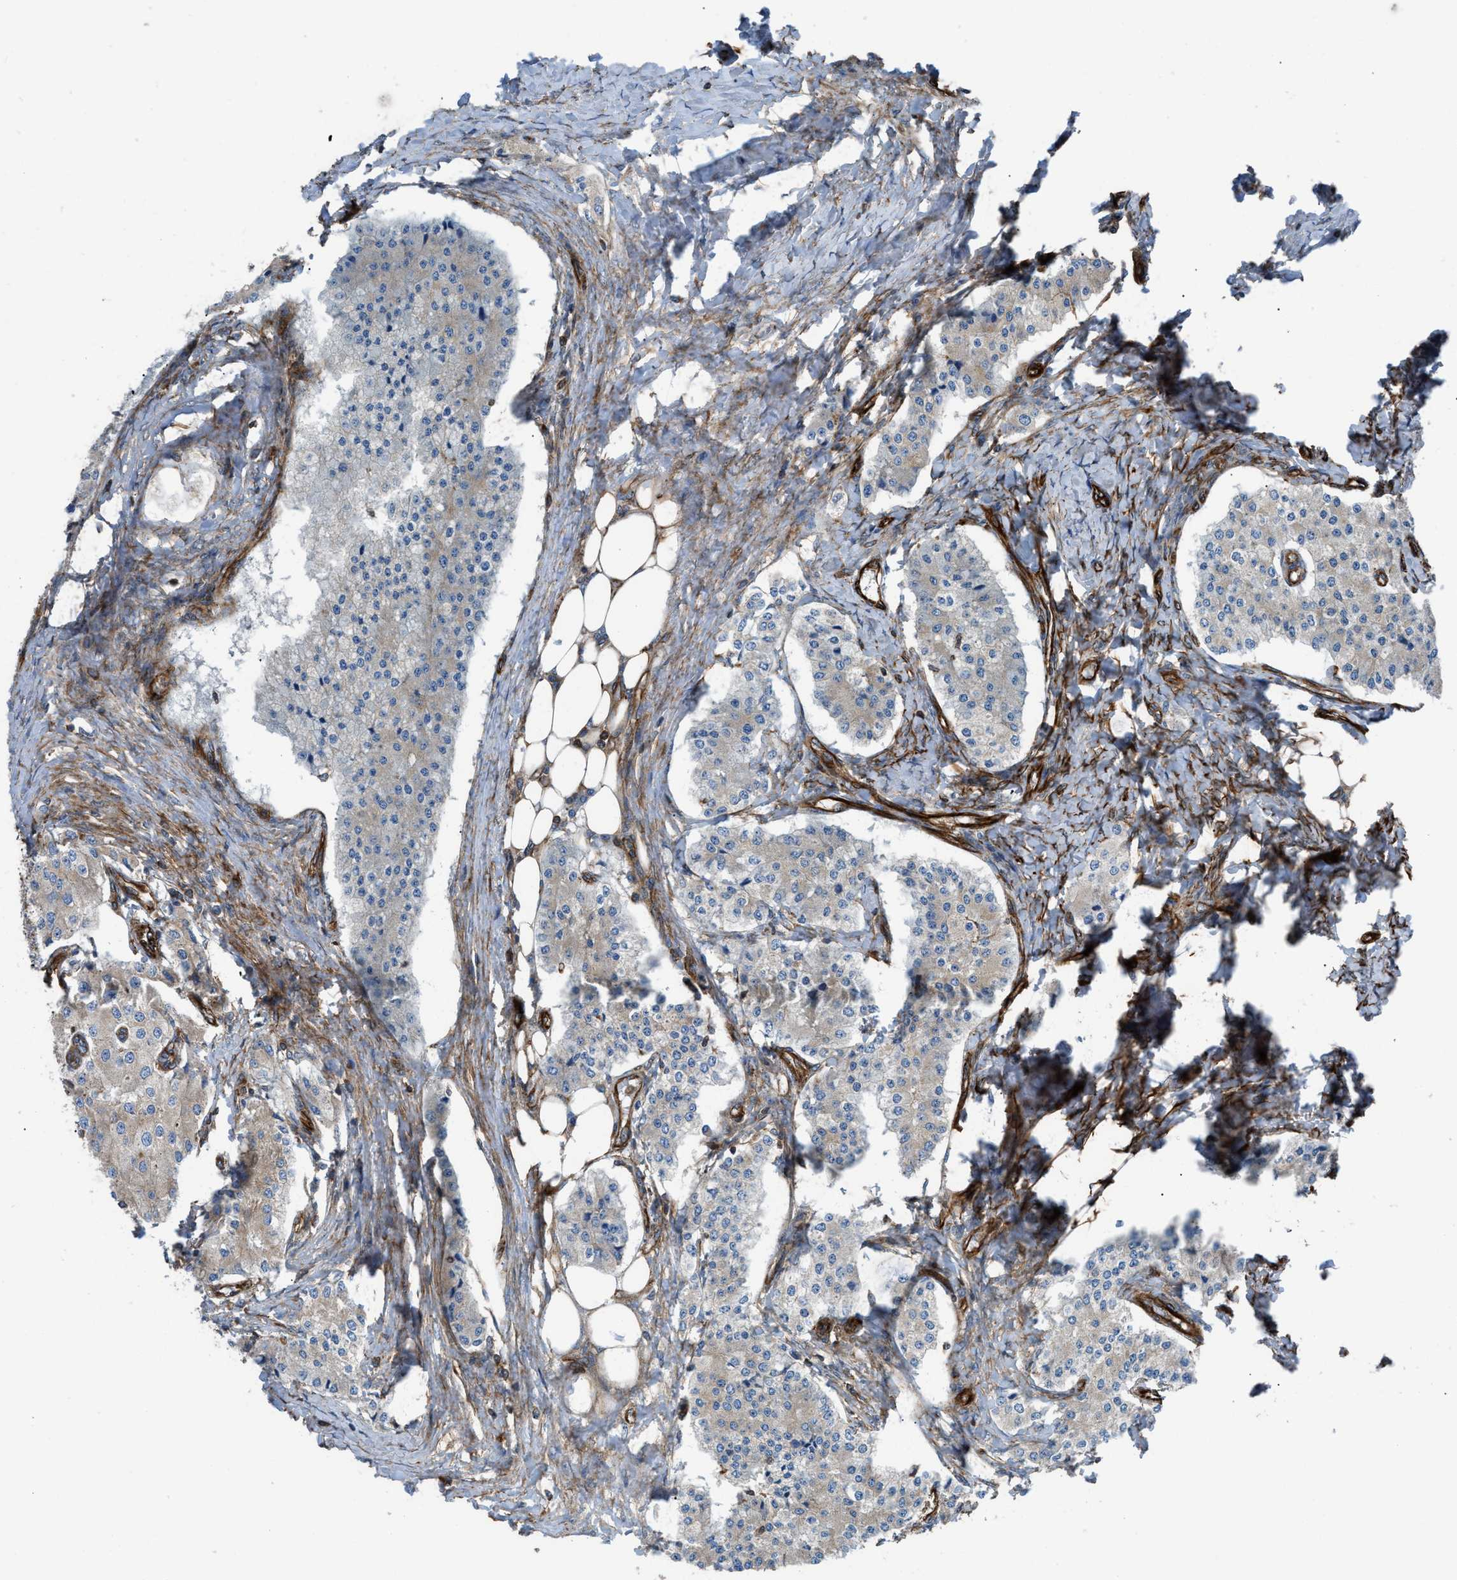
{"staining": {"intensity": "weak", "quantity": "25%-75%", "location": "cytoplasmic/membranous"}, "tissue": "carcinoid", "cell_type": "Tumor cells", "image_type": "cancer", "snomed": [{"axis": "morphology", "description": "Carcinoid, malignant, NOS"}, {"axis": "topography", "description": "Colon"}], "caption": "This image reveals carcinoid (malignant) stained with immunohistochemistry (IHC) to label a protein in brown. The cytoplasmic/membranous of tumor cells show weak positivity for the protein. Nuclei are counter-stained blue.", "gene": "PTPRE", "patient": {"sex": "female", "age": 52}}